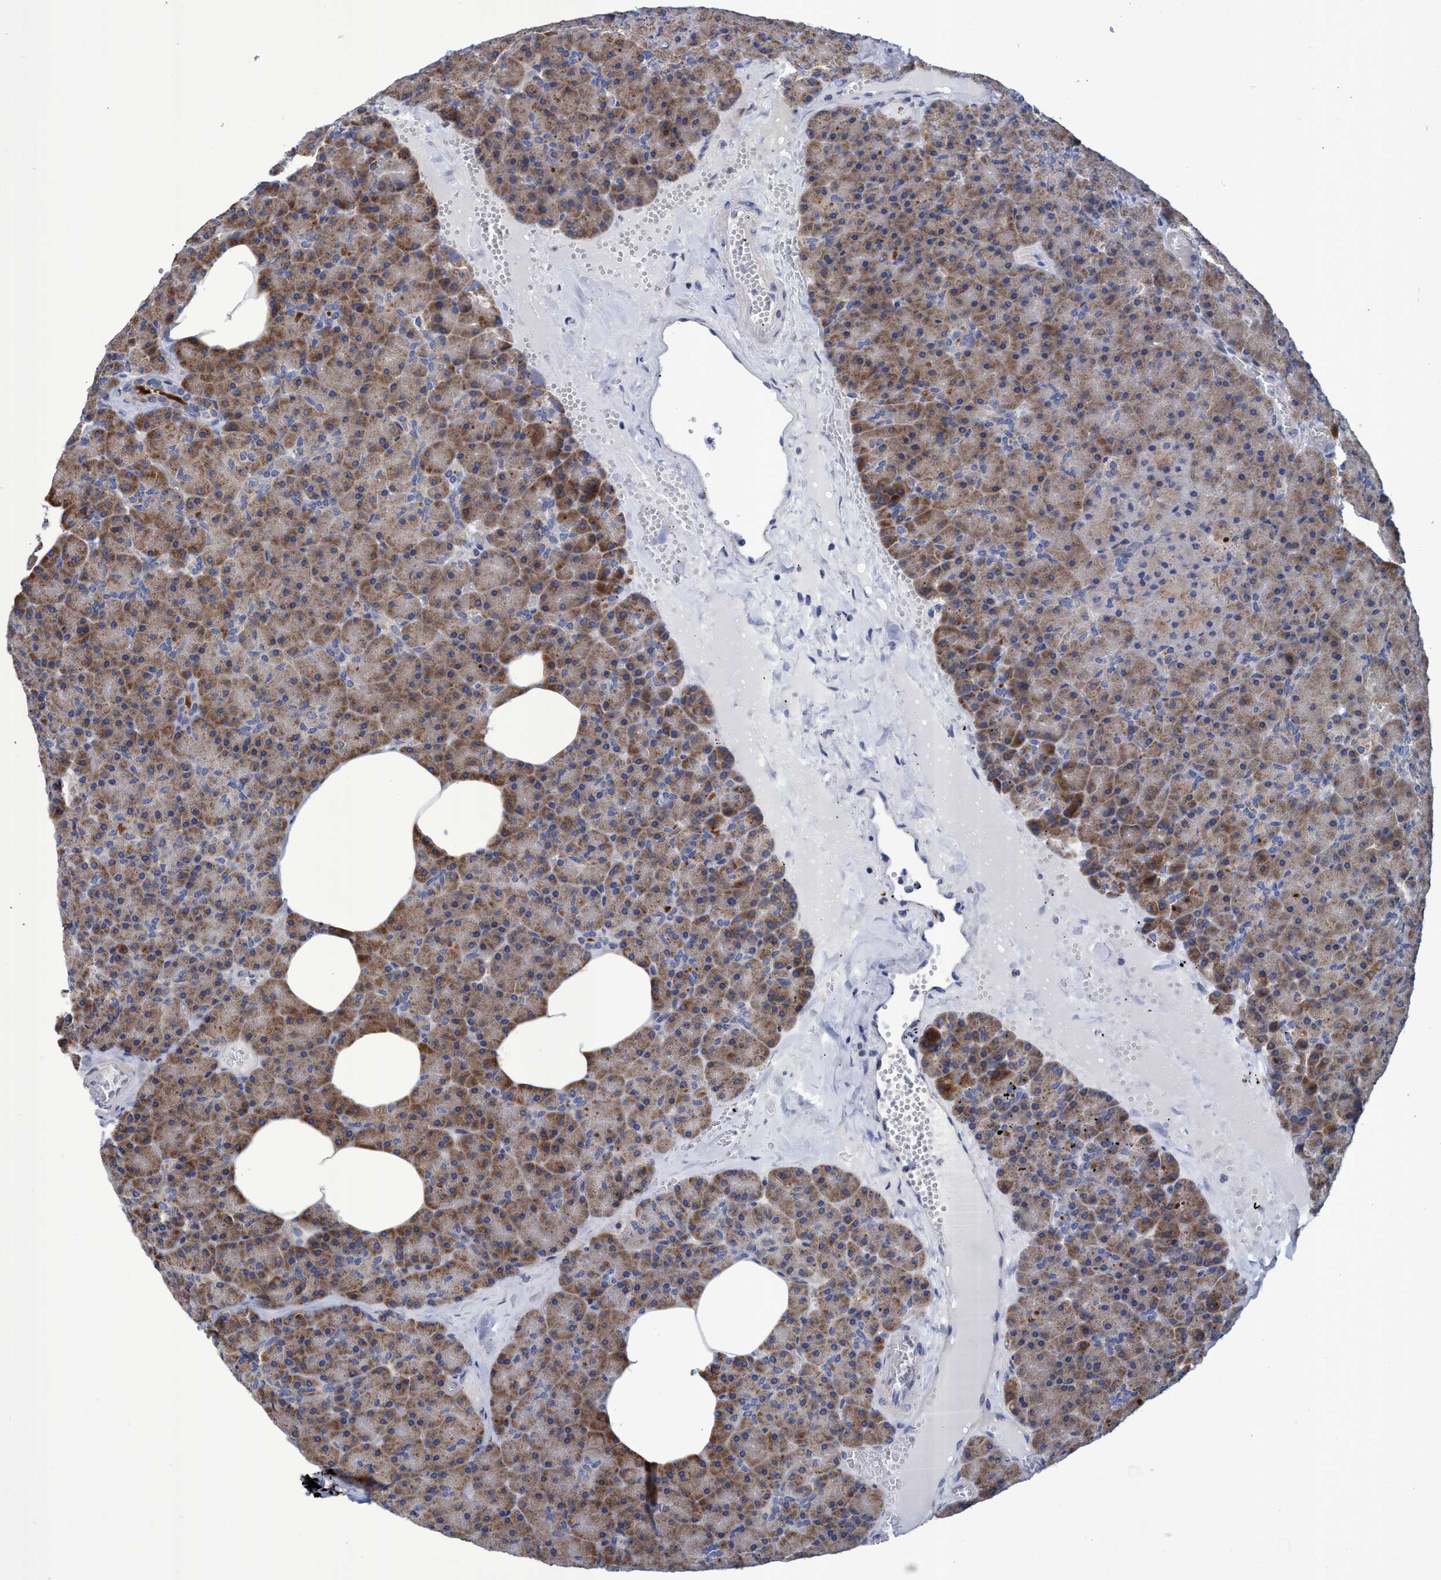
{"staining": {"intensity": "moderate", "quantity": ">75%", "location": "cytoplasmic/membranous"}, "tissue": "pancreas", "cell_type": "Exocrine glandular cells", "image_type": "normal", "snomed": [{"axis": "morphology", "description": "Normal tissue, NOS"}, {"axis": "morphology", "description": "Carcinoid, malignant, NOS"}, {"axis": "topography", "description": "Pancreas"}], "caption": "Exocrine glandular cells exhibit moderate cytoplasmic/membranous positivity in approximately >75% of cells in normal pancreas. The staining is performed using DAB brown chromogen to label protein expression. The nuclei are counter-stained blue using hematoxylin.", "gene": "NAT16", "patient": {"sex": "female", "age": 35}}